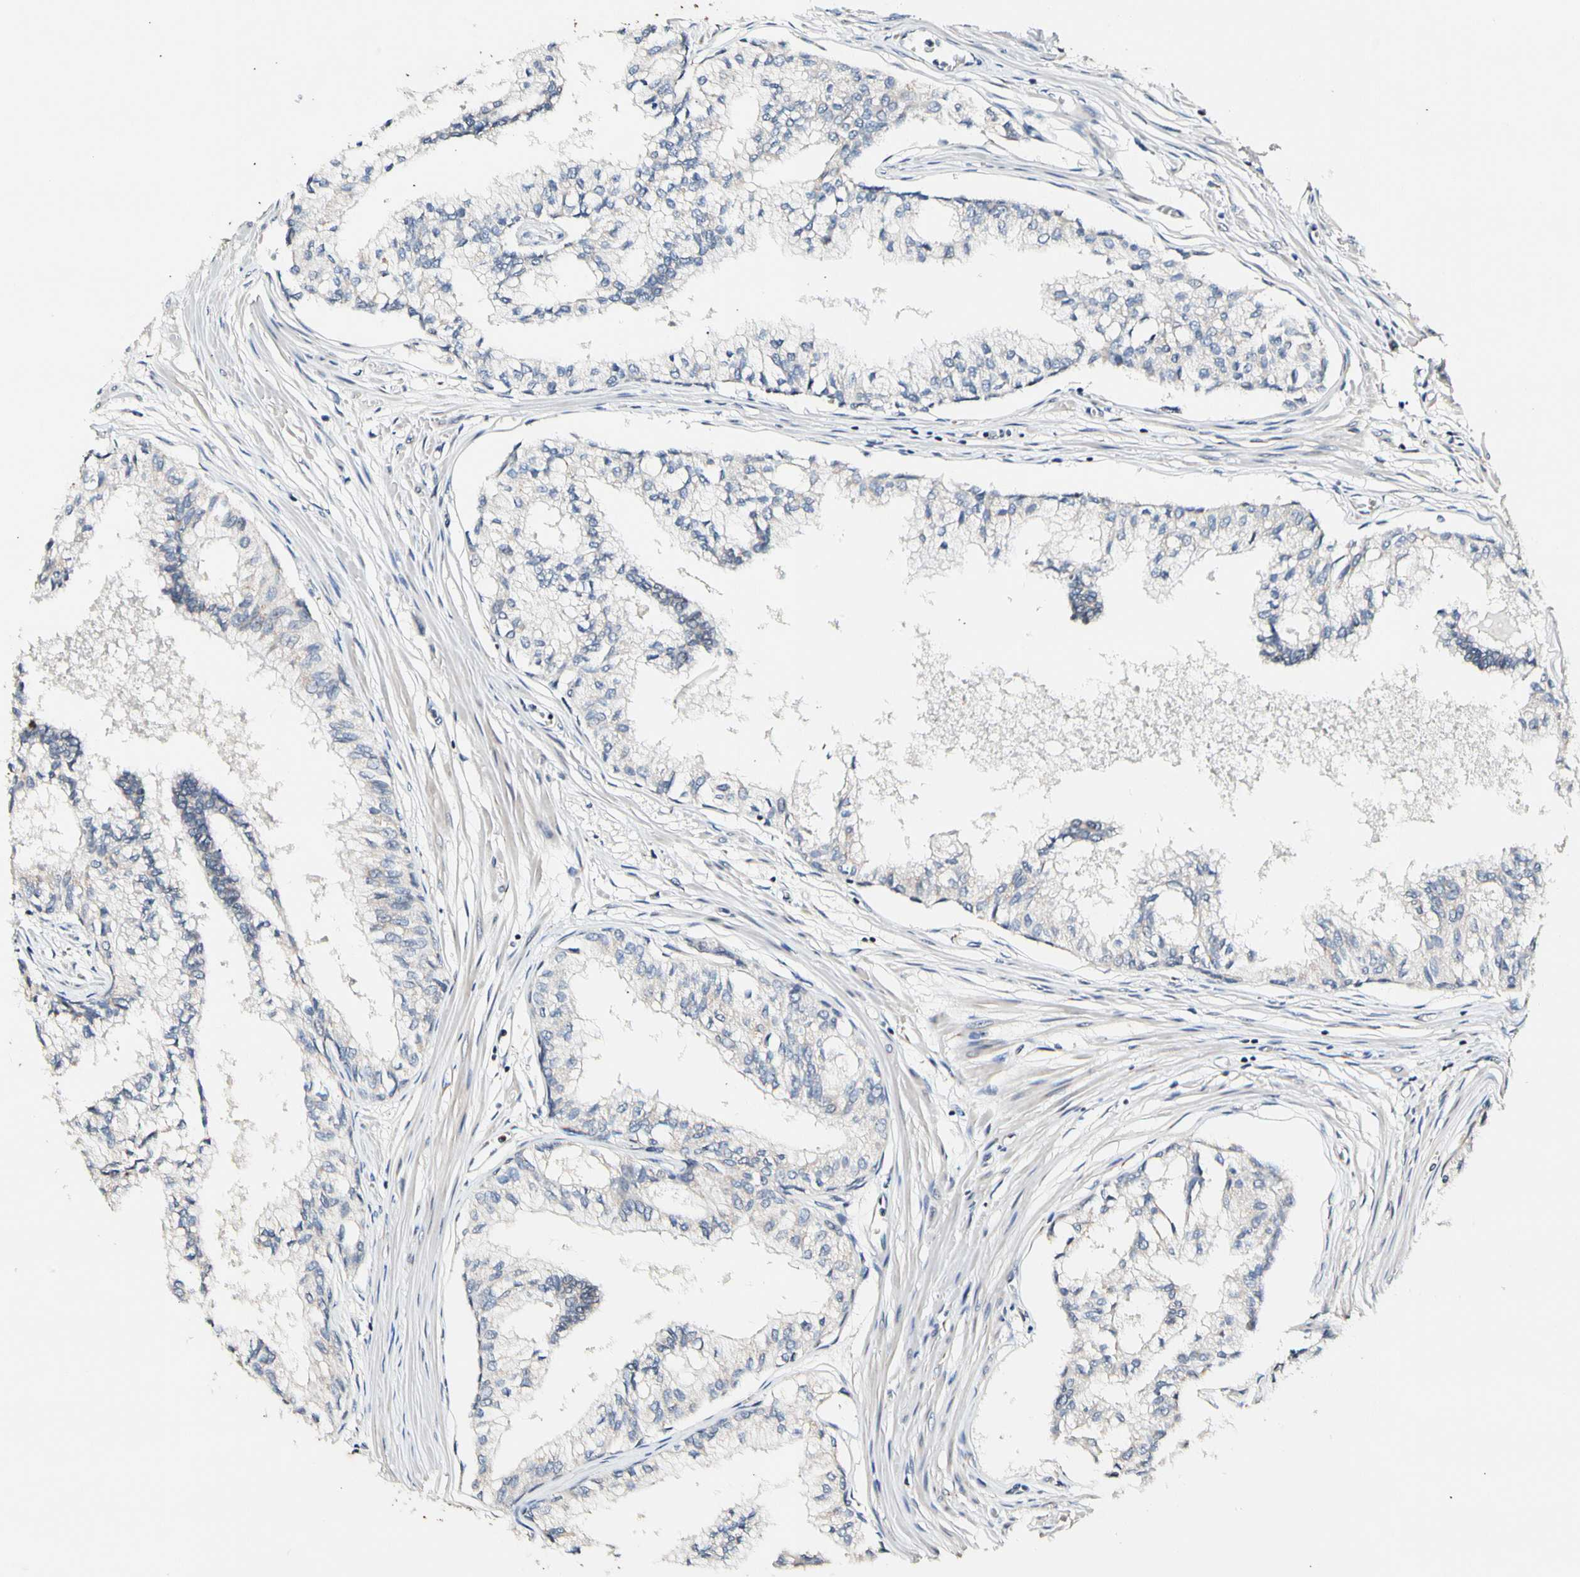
{"staining": {"intensity": "negative", "quantity": "none", "location": "none"}, "tissue": "prostate", "cell_type": "Glandular cells", "image_type": "normal", "snomed": [{"axis": "morphology", "description": "Normal tissue, NOS"}, {"axis": "topography", "description": "Prostate"}, {"axis": "topography", "description": "Seminal veicle"}], "caption": "There is no significant staining in glandular cells of prostate. (Stains: DAB (3,3'-diaminobenzidine) IHC with hematoxylin counter stain, Microscopy: brightfield microscopy at high magnification).", "gene": "SOX30", "patient": {"sex": "male", "age": 60}}